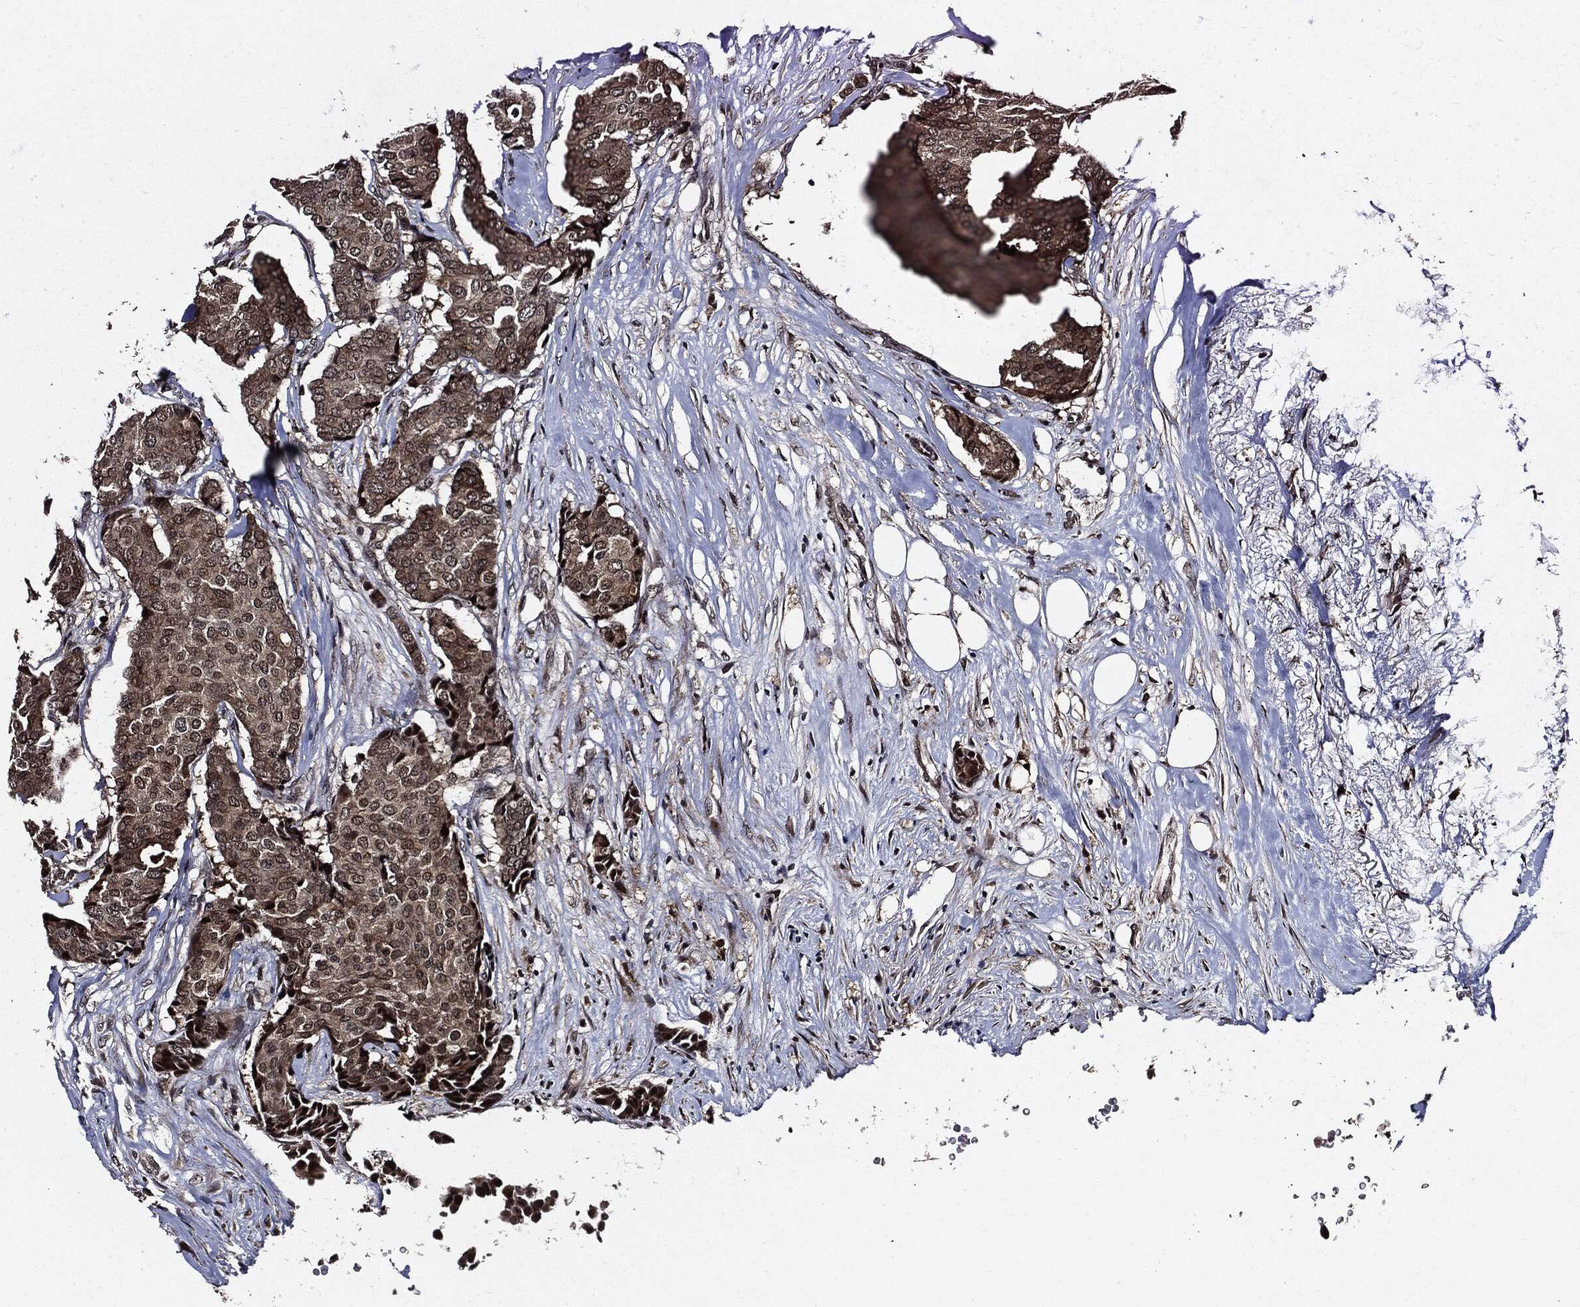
{"staining": {"intensity": "moderate", "quantity": ">75%", "location": "cytoplasmic/membranous"}, "tissue": "breast cancer", "cell_type": "Tumor cells", "image_type": "cancer", "snomed": [{"axis": "morphology", "description": "Duct carcinoma"}, {"axis": "topography", "description": "Breast"}], "caption": "Breast cancer (invasive ductal carcinoma) stained for a protein exhibits moderate cytoplasmic/membranous positivity in tumor cells.", "gene": "SUGT1", "patient": {"sex": "female", "age": 75}}